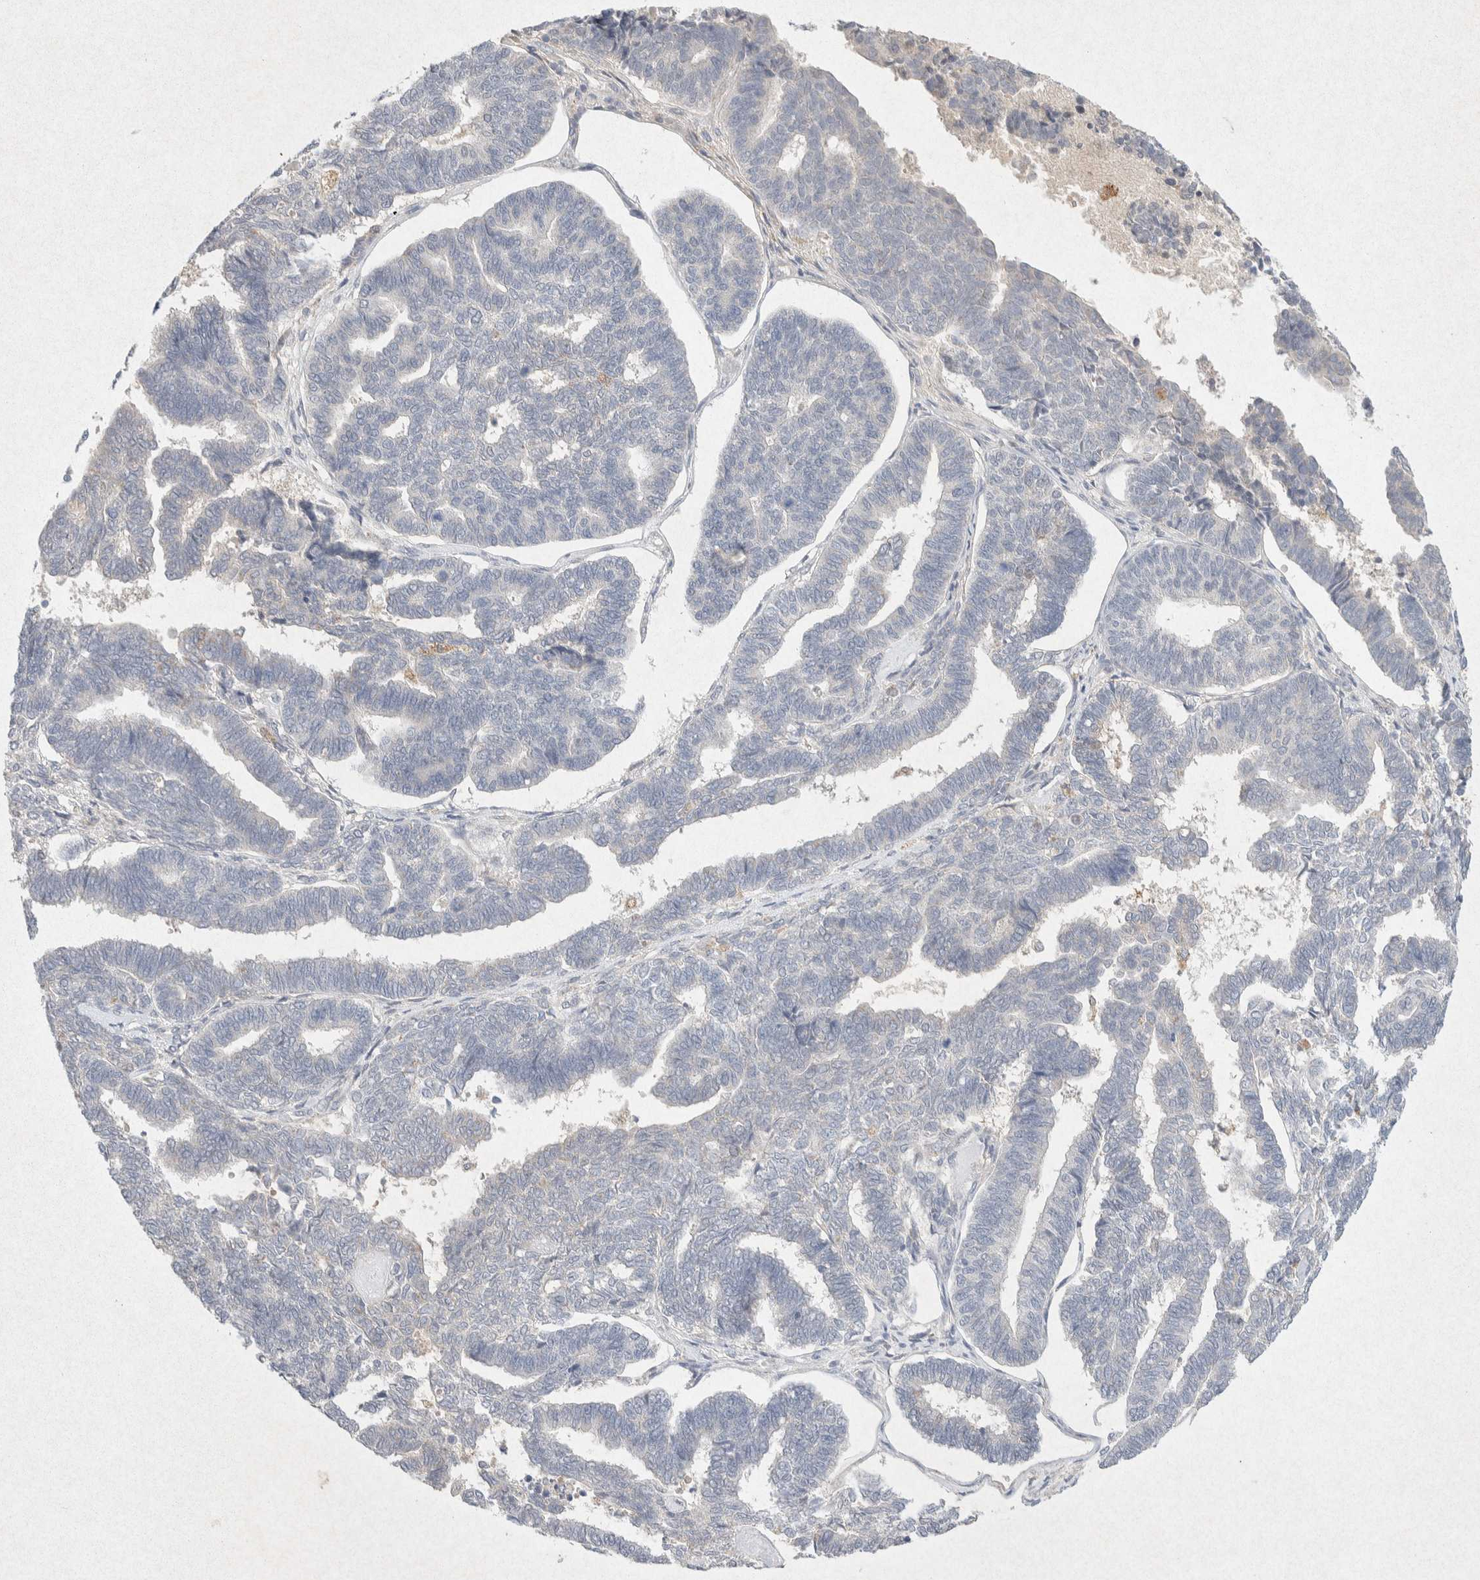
{"staining": {"intensity": "negative", "quantity": "none", "location": "none"}, "tissue": "endometrial cancer", "cell_type": "Tumor cells", "image_type": "cancer", "snomed": [{"axis": "morphology", "description": "Adenocarcinoma, NOS"}, {"axis": "topography", "description": "Endometrium"}], "caption": "High magnification brightfield microscopy of endometrial cancer stained with DAB (brown) and counterstained with hematoxylin (blue): tumor cells show no significant positivity.", "gene": "GNAI1", "patient": {"sex": "female", "age": 70}}